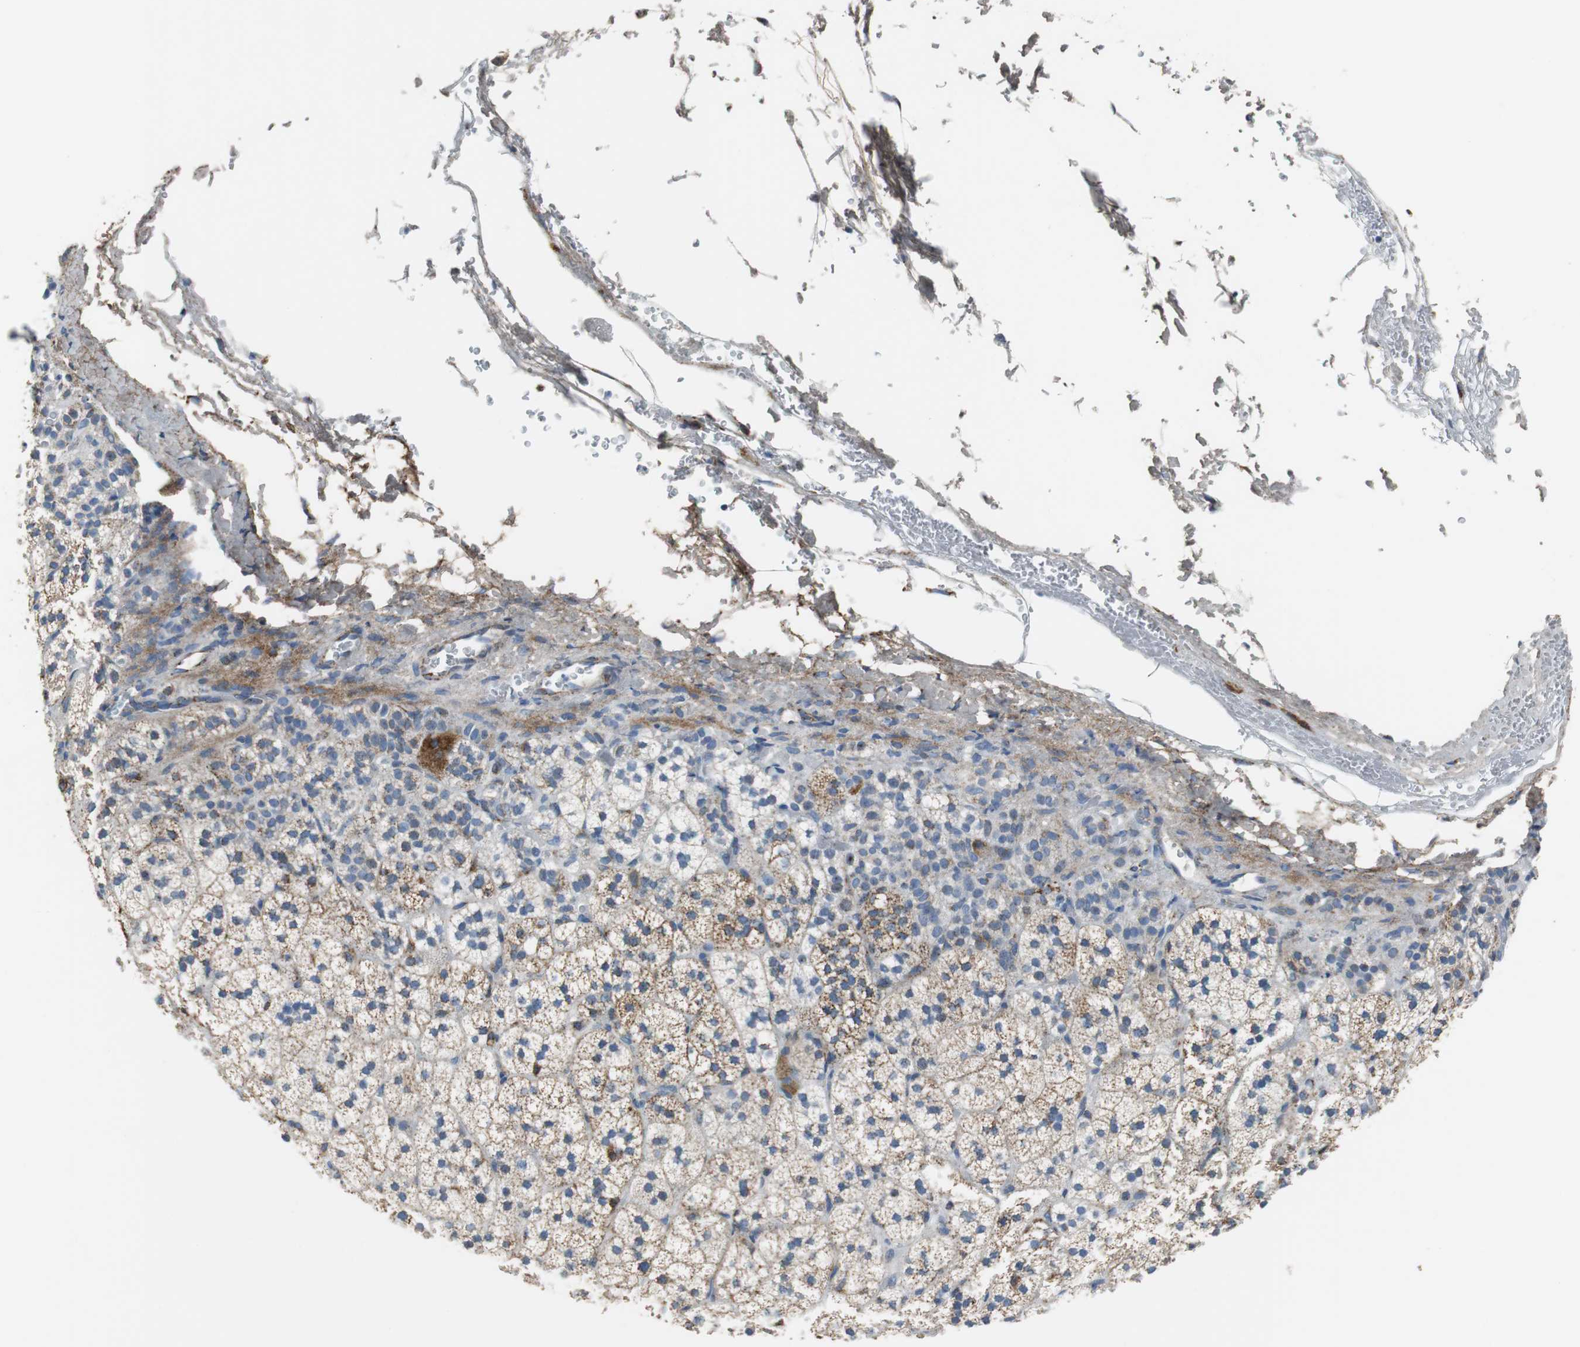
{"staining": {"intensity": "moderate", "quantity": "25%-75%", "location": "cytoplasmic/membranous"}, "tissue": "adrenal gland", "cell_type": "Glandular cells", "image_type": "normal", "snomed": [{"axis": "morphology", "description": "Normal tissue, NOS"}, {"axis": "topography", "description": "Adrenal gland"}], "caption": "A brown stain highlights moderate cytoplasmic/membranous expression of a protein in glandular cells of unremarkable human adrenal gland.", "gene": "C1QTNF7", "patient": {"sex": "male", "age": 35}}